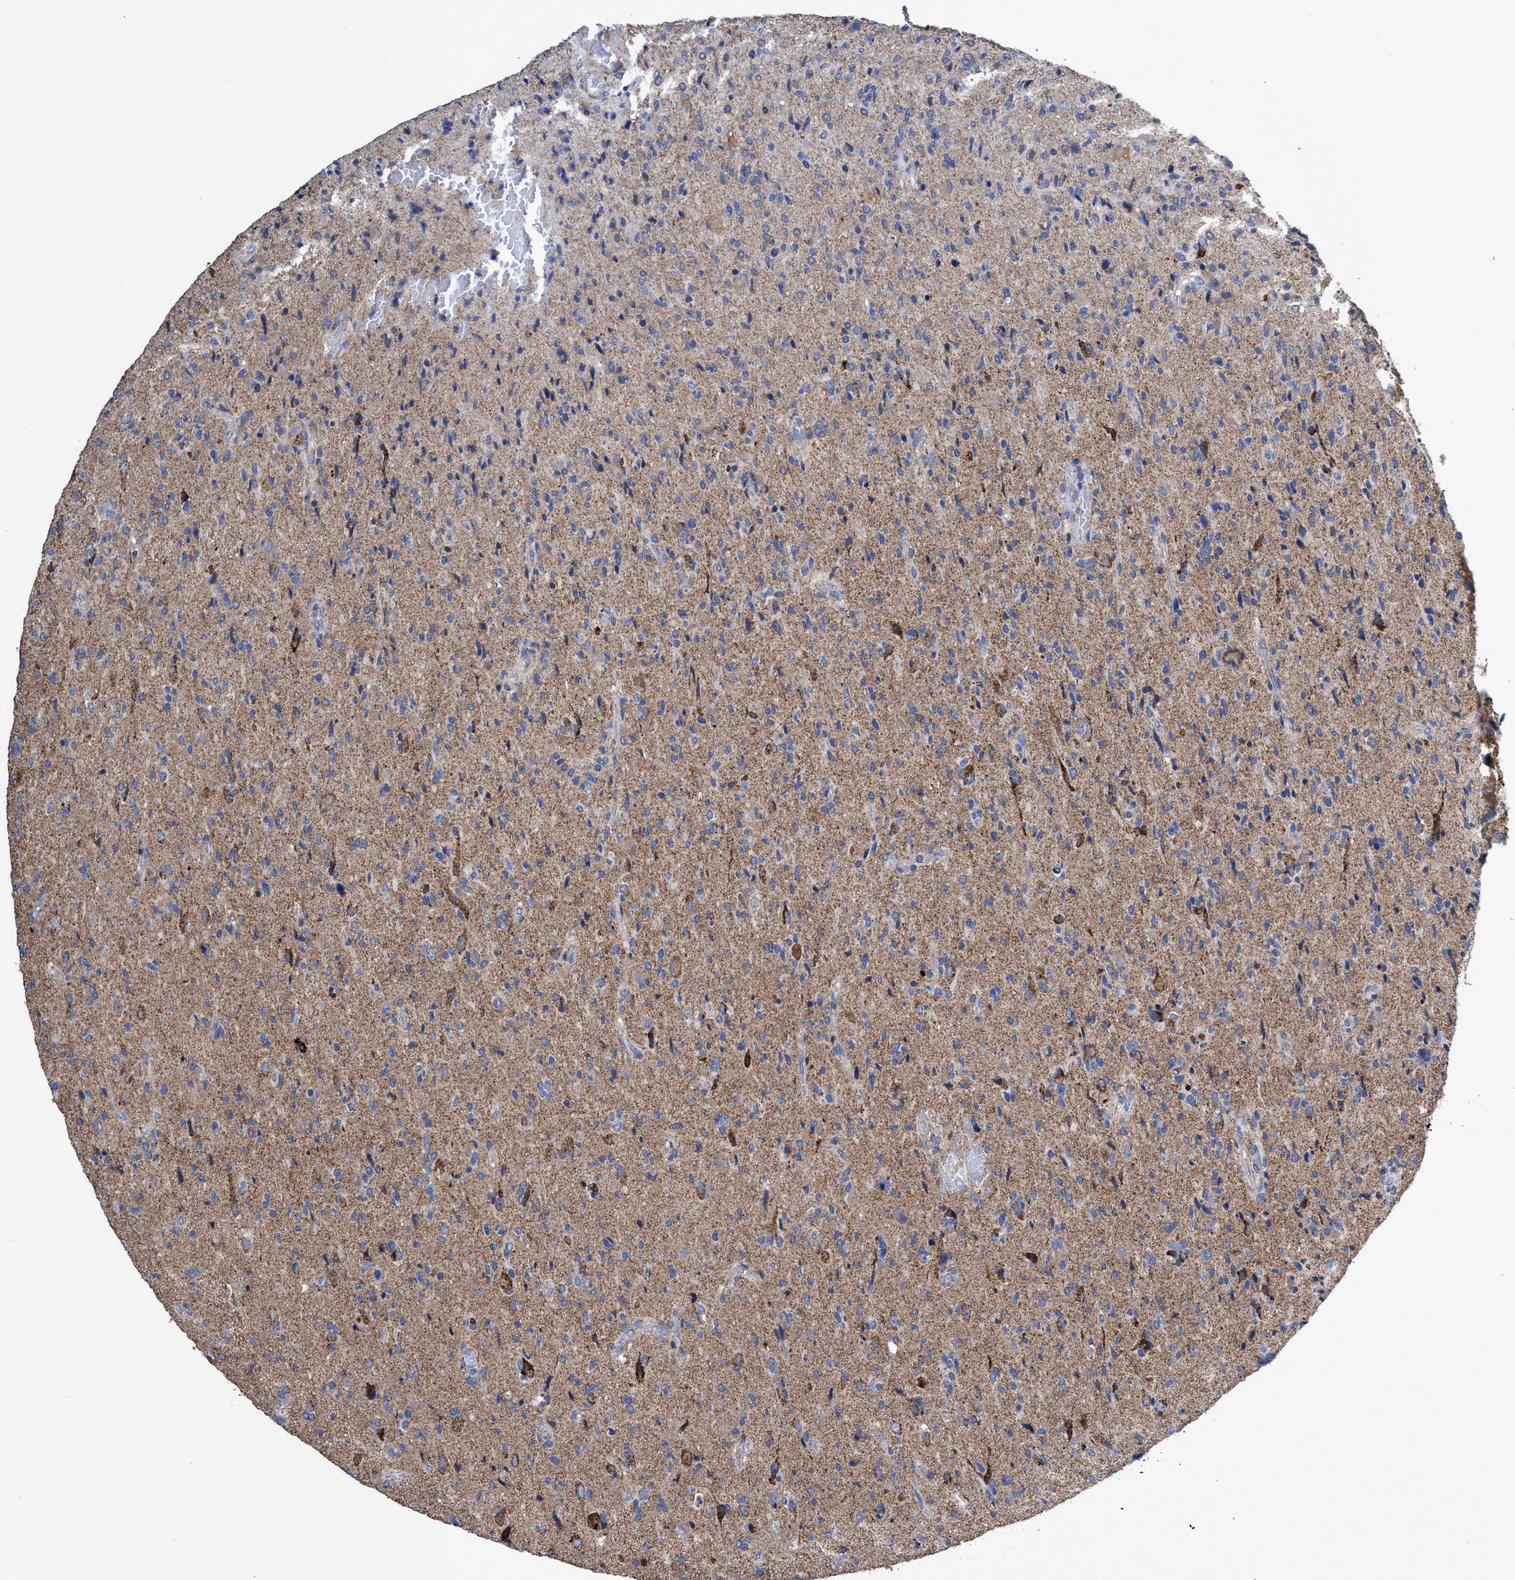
{"staining": {"intensity": "moderate", "quantity": "<25%", "location": "cytoplasmic/membranous"}, "tissue": "glioma", "cell_type": "Tumor cells", "image_type": "cancer", "snomed": [{"axis": "morphology", "description": "Glioma, malignant, High grade"}, {"axis": "topography", "description": "Brain"}], "caption": "Protein staining by immunohistochemistry (IHC) reveals moderate cytoplasmic/membranous expression in about <25% of tumor cells in malignant high-grade glioma. (DAB = brown stain, brightfield microscopy at high magnification).", "gene": "ZNF750", "patient": {"sex": "male", "age": 72}}